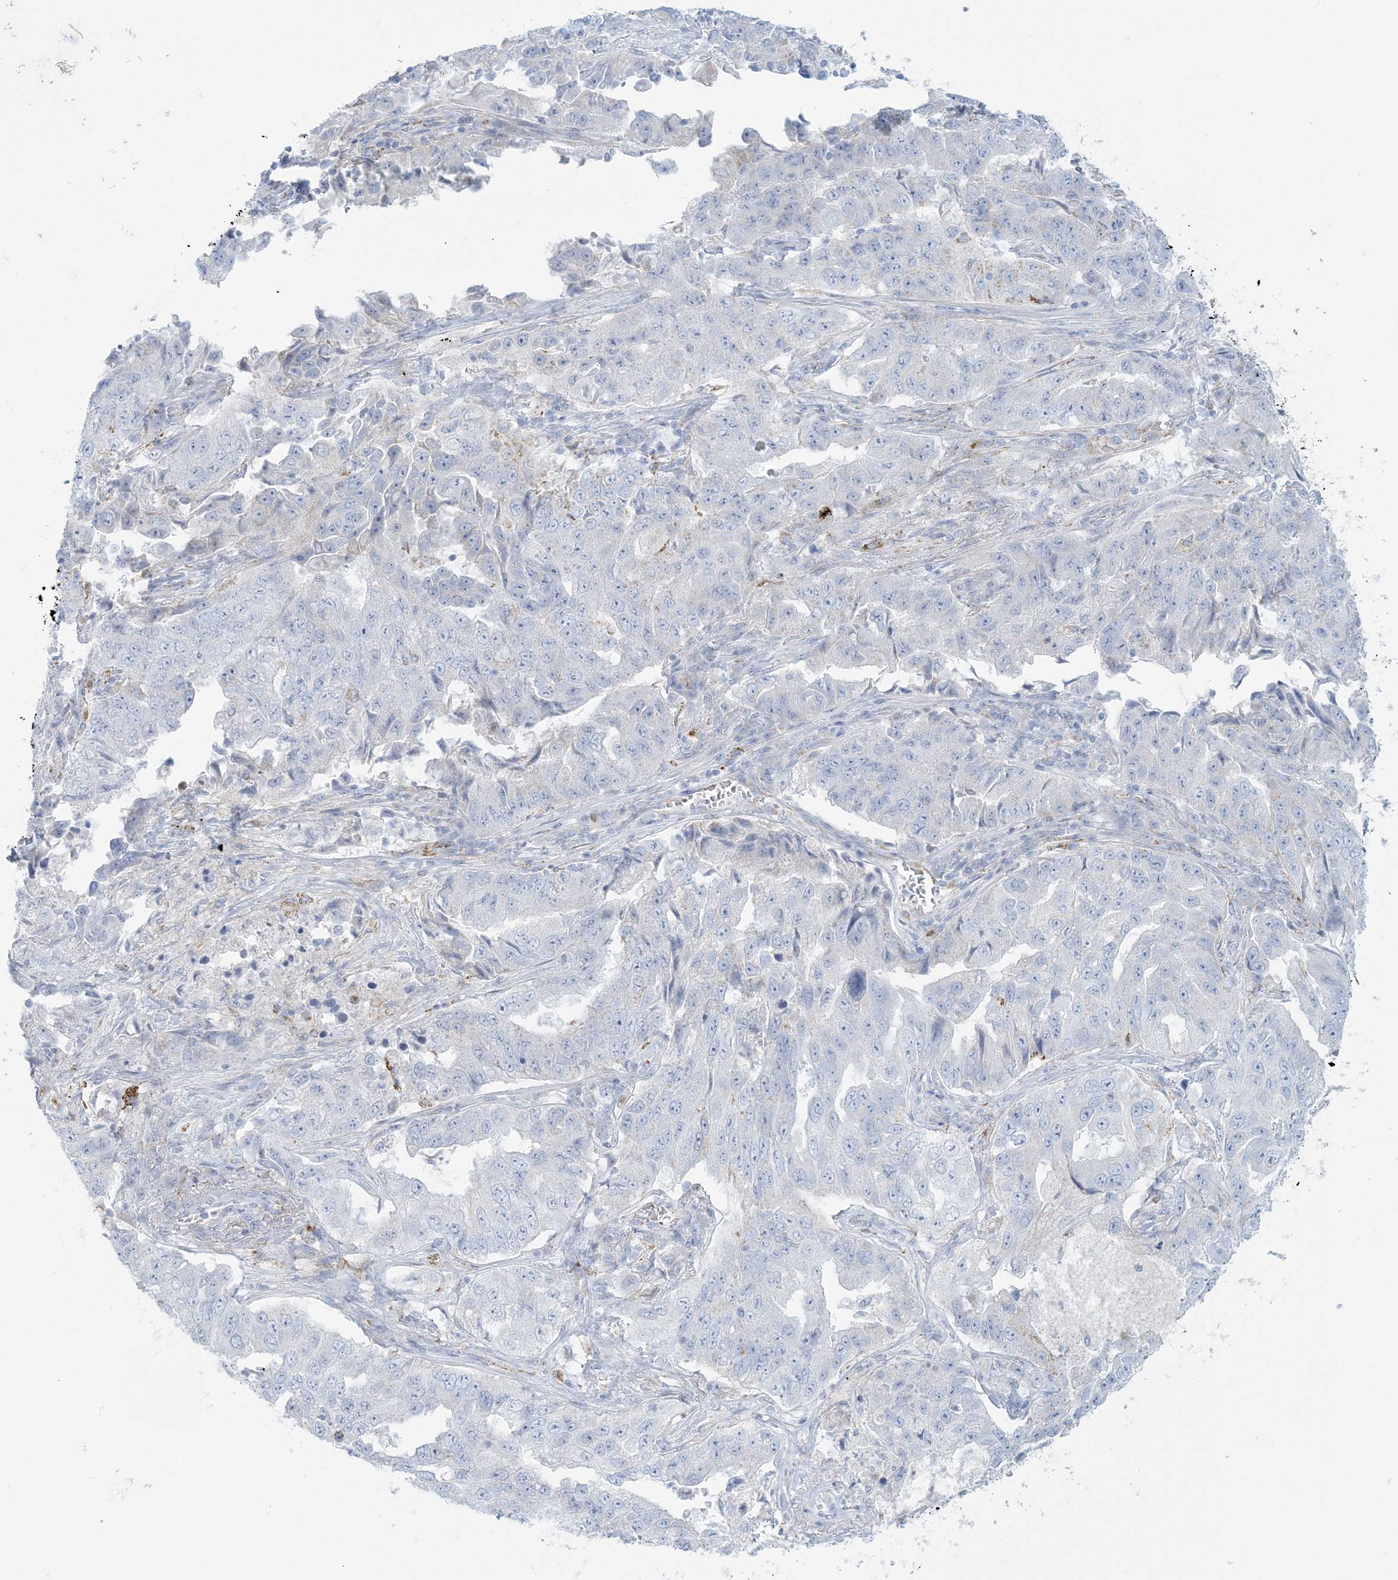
{"staining": {"intensity": "negative", "quantity": "none", "location": "none"}, "tissue": "lung cancer", "cell_type": "Tumor cells", "image_type": "cancer", "snomed": [{"axis": "morphology", "description": "Adenocarcinoma, NOS"}, {"axis": "topography", "description": "Lung"}], "caption": "This is a photomicrograph of IHC staining of lung cancer, which shows no expression in tumor cells.", "gene": "ZDHHC4", "patient": {"sex": "female", "age": 51}}